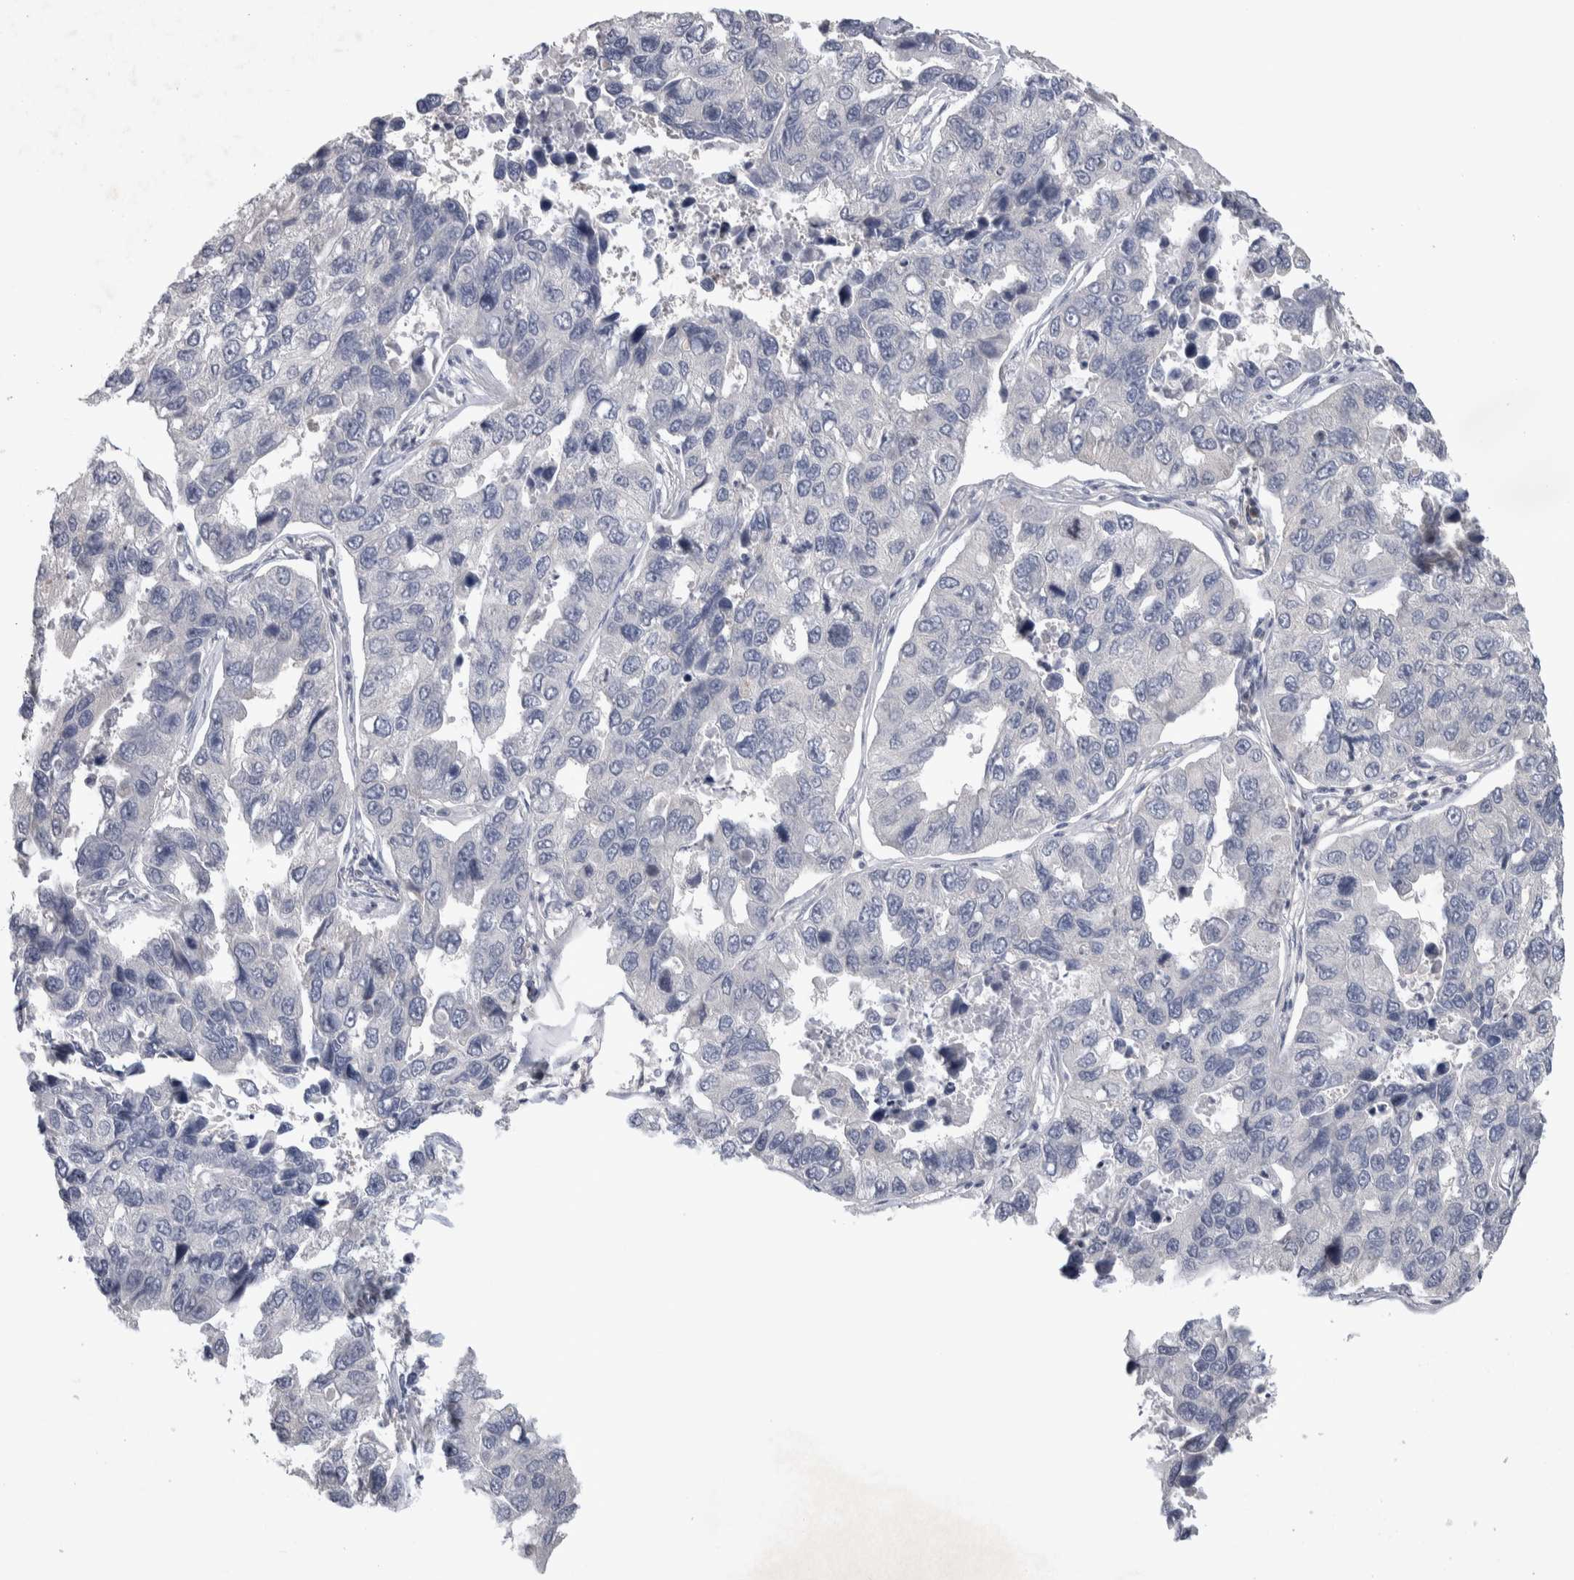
{"staining": {"intensity": "negative", "quantity": "none", "location": "none"}, "tissue": "lung cancer", "cell_type": "Tumor cells", "image_type": "cancer", "snomed": [{"axis": "morphology", "description": "Adenocarcinoma, NOS"}, {"axis": "topography", "description": "Lung"}], "caption": "IHC histopathology image of neoplastic tissue: lung adenocarcinoma stained with DAB demonstrates no significant protein expression in tumor cells. (Stains: DAB immunohistochemistry with hematoxylin counter stain, Microscopy: brightfield microscopy at high magnification).", "gene": "NFKB2", "patient": {"sex": "male", "age": 64}}